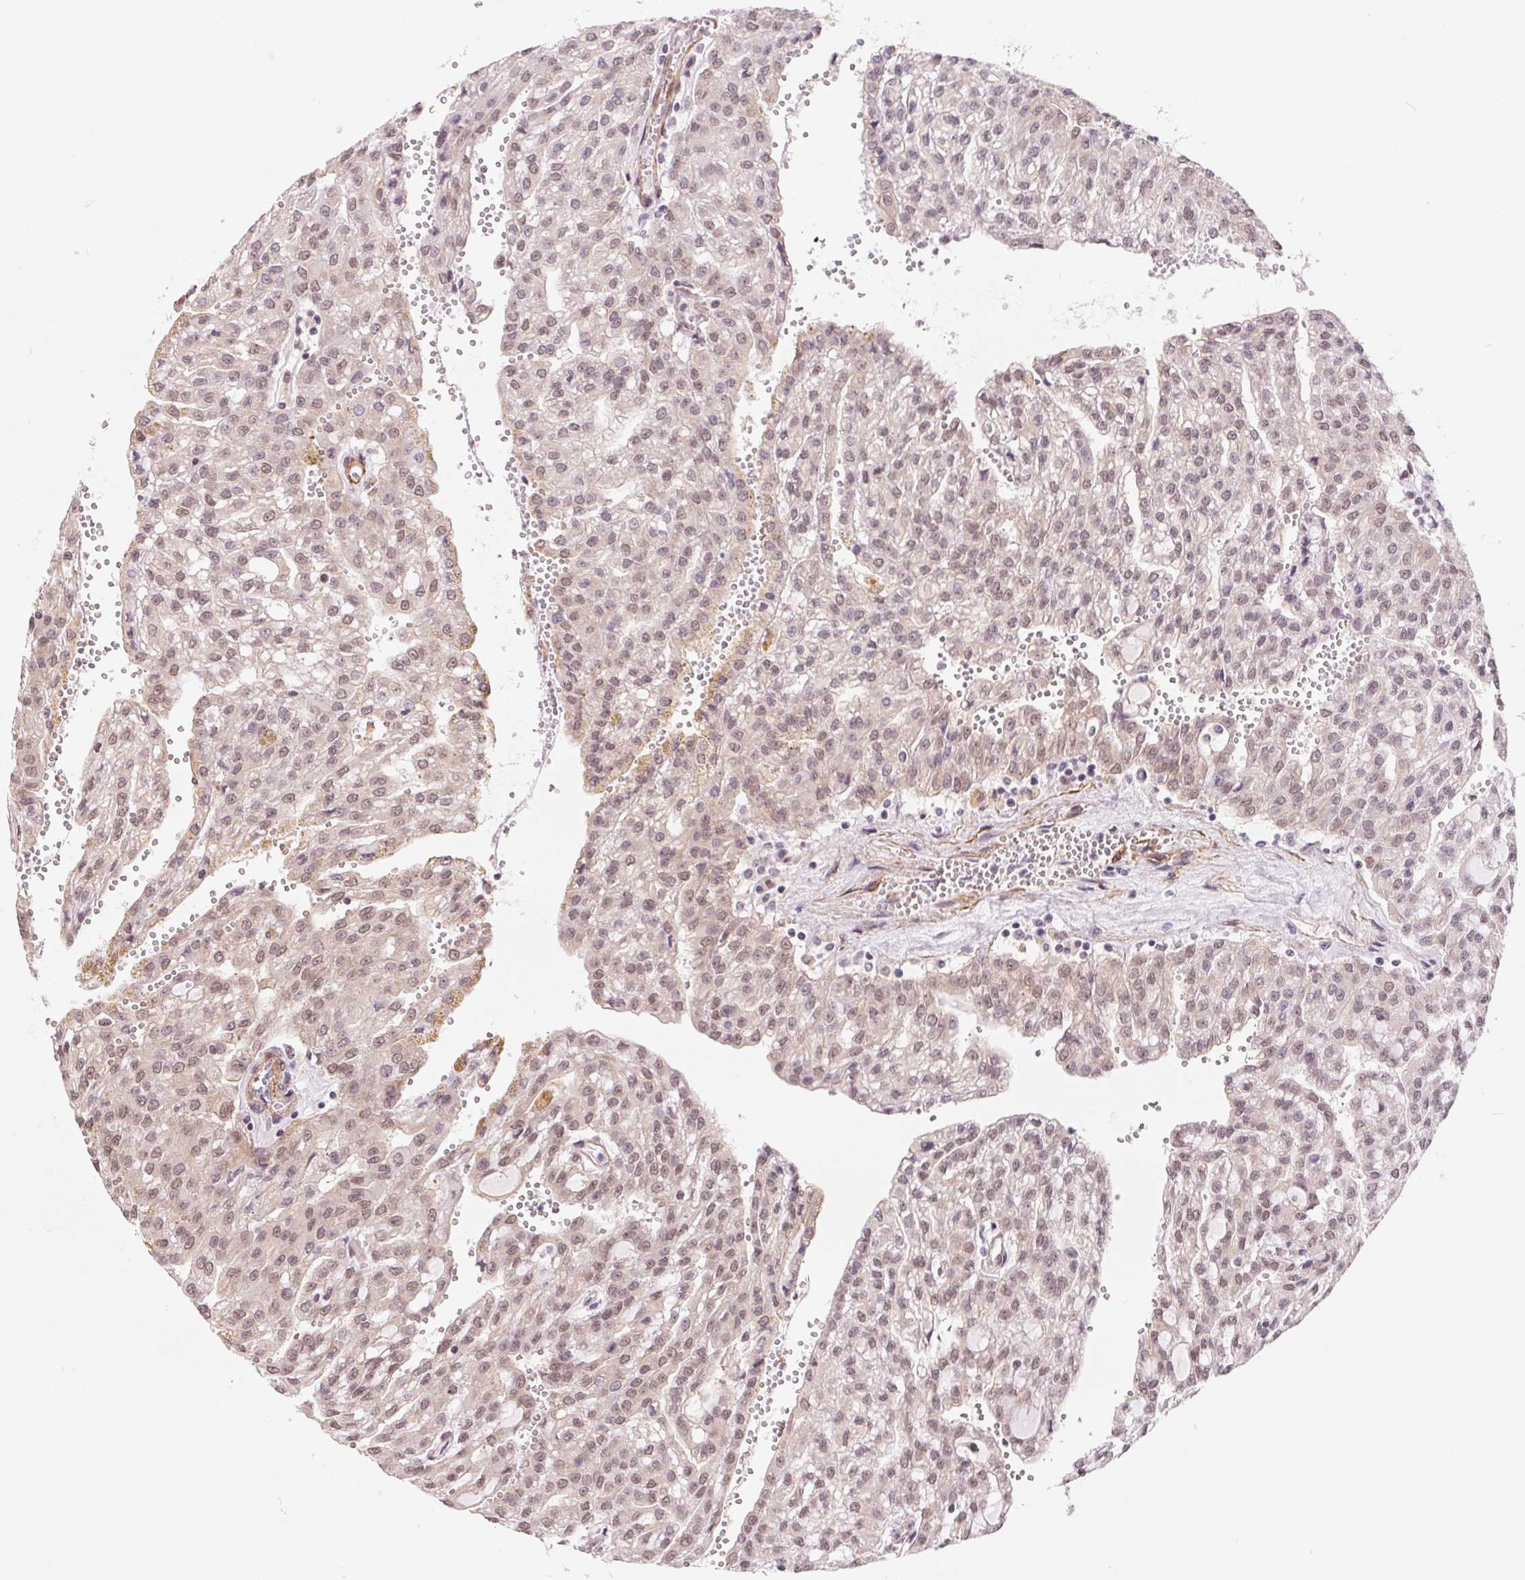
{"staining": {"intensity": "weak", "quantity": ">75%", "location": "cytoplasmic/membranous,nuclear"}, "tissue": "renal cancer", "cell_type": "Tumor cells", "image_type": "cancer", "snomed": [{"axis": "morphology", "description": "Adenocarcinoma, NOS"}, {"axis": "topography", "description": "Kidney"}], "caption": "Immunohistochemistry histopathology image of adenocarcinoma (renal) stained for a protein (brown), which displays low levels of weak cytoplasmic/membranous and nuclear positivity in approximately >75% of tumor cells.", "gene": "BCAT1", "patient": {"sex": "male", "age": 63}}